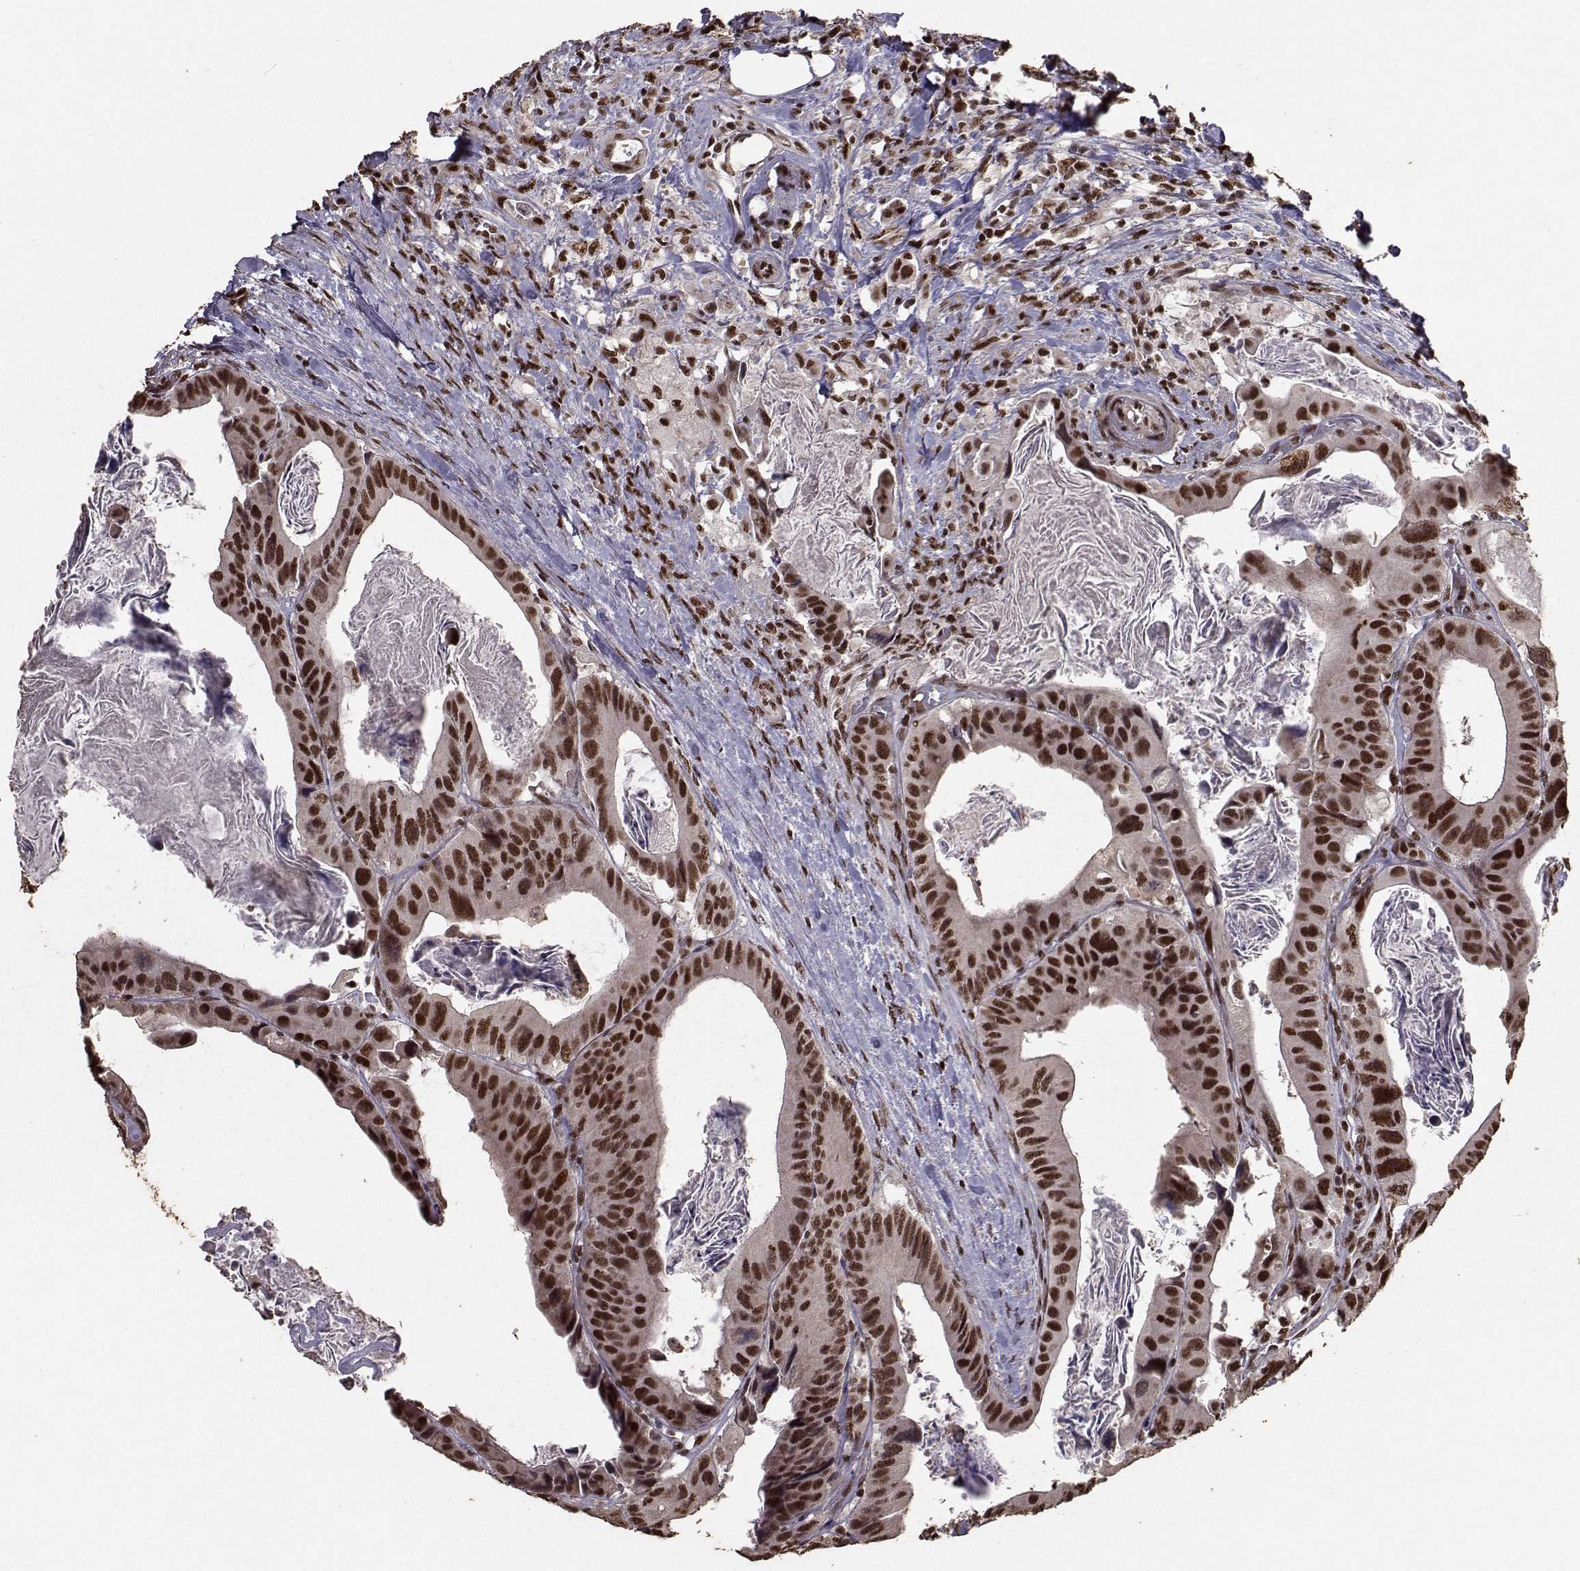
{"staining": {"intensity": "strong", "quantity": ">75%", "location": "nuclear"}, "tissue": "colorectal cancer", "cell_type": "Tumor cells", "image_type": "cancer", "snomed": [{"axis": "morphology", "description": "Adenocarcinoma, NOS"}, {"axis": "topography", "description": "Rectum"}], "caption": "This is an image of IHC staining of colorectal cancer (adenocarcinoma), which shows strong expression in the nuclear of tumor cells.", "gene": "SF1", "patient": {"sex": "male", "age": 64}}